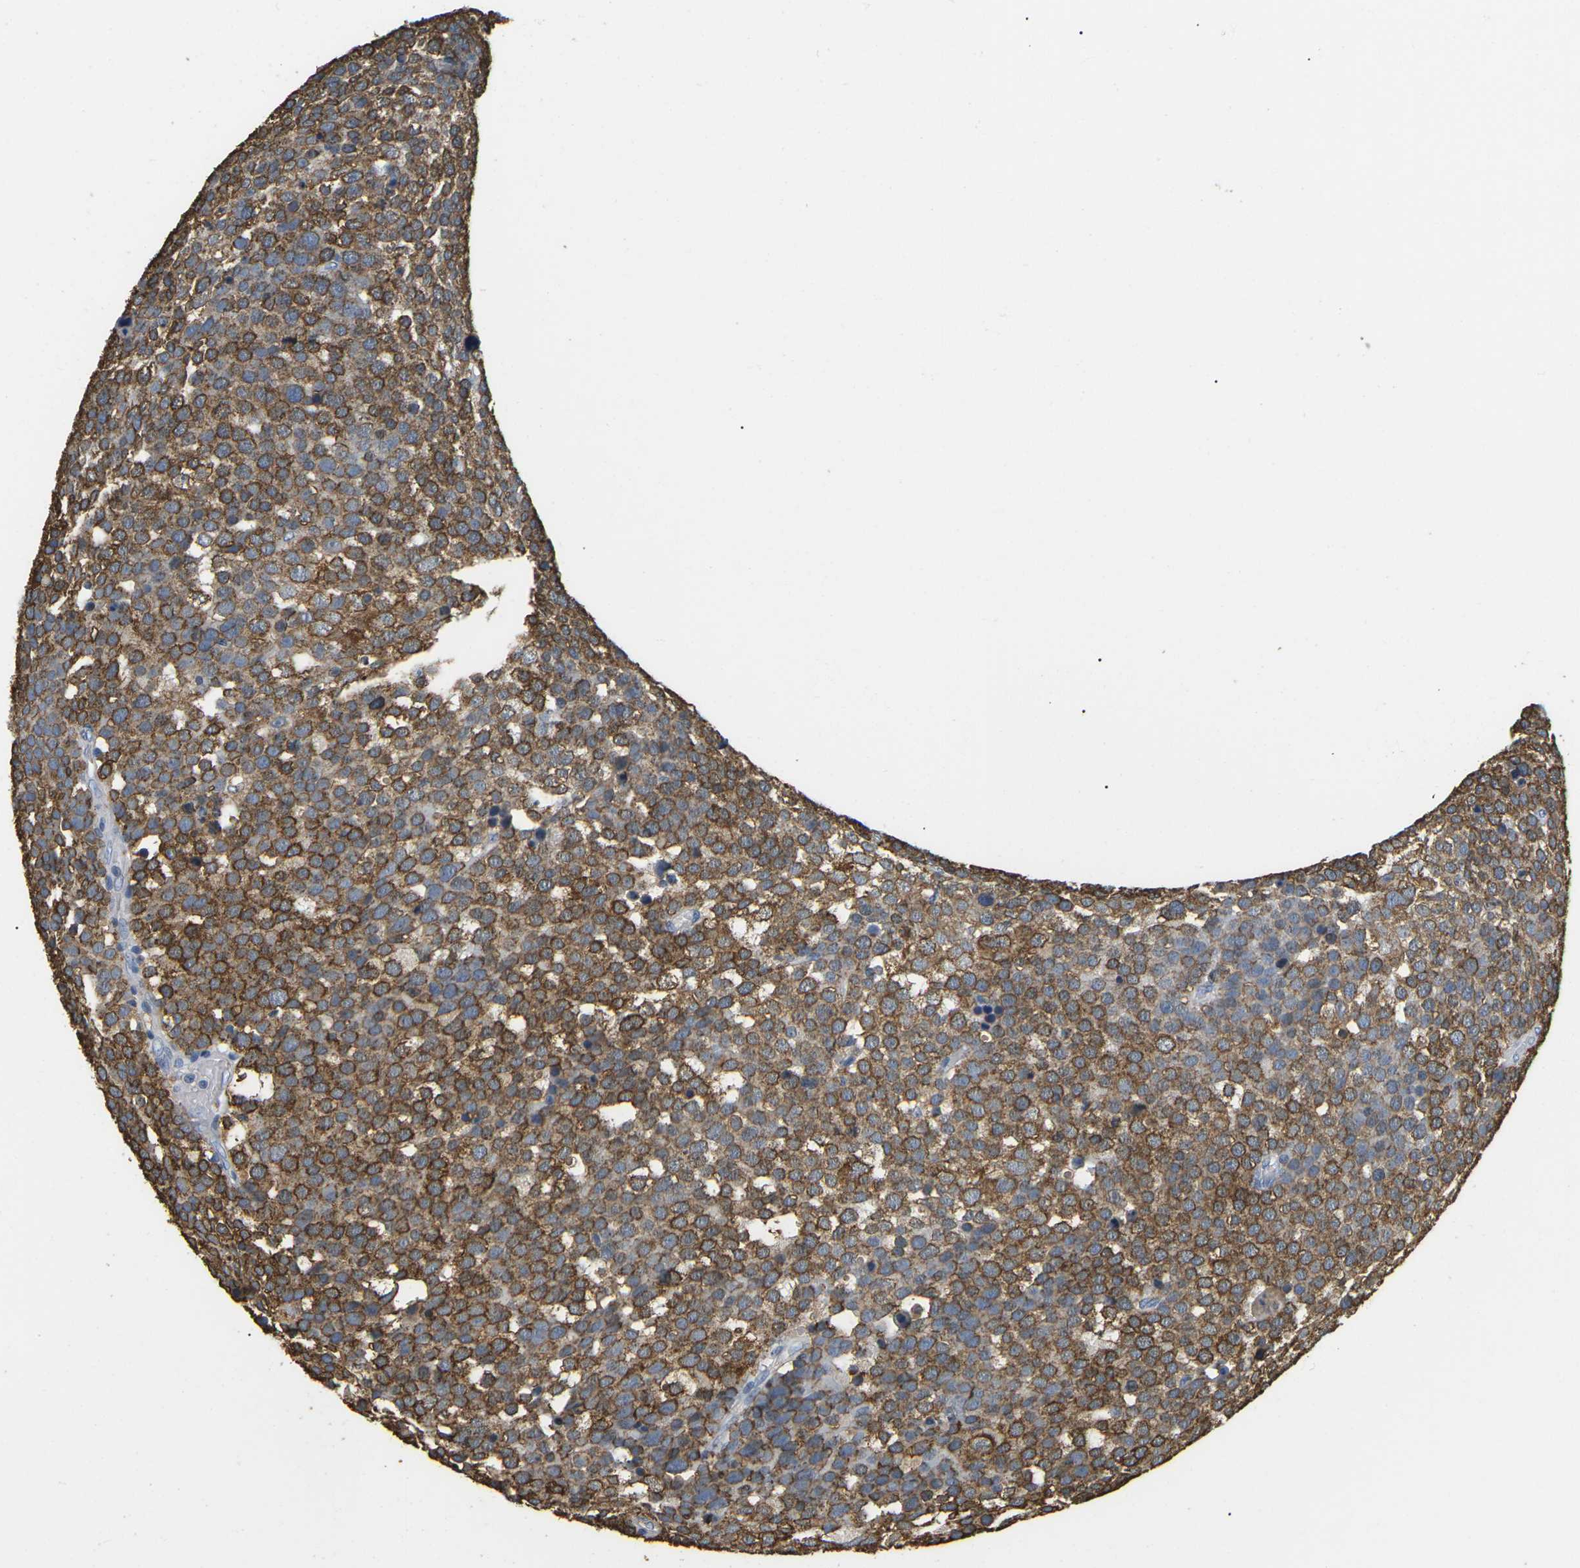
{"staining": {"intensity": "strong", "quantity": ">75%", "location": "cytoplasmic/membranous"}, "tissue": "testis cancer", "cell_type": "Tumor cells", "image_type": "cancer", "snomed": [{"axis": "morphology", "description": "Seminoma, NOS"}, {"axis": "topography", "description": "Testis"}], "caption": "Immunohistochemistry (IHC) of testis cancer displays high levels of strong cytoplasmic/membranous expression in approximately >75% of tumor cells.", "gene": "ADM", "patient": {"sex": "male", "age": 71}}